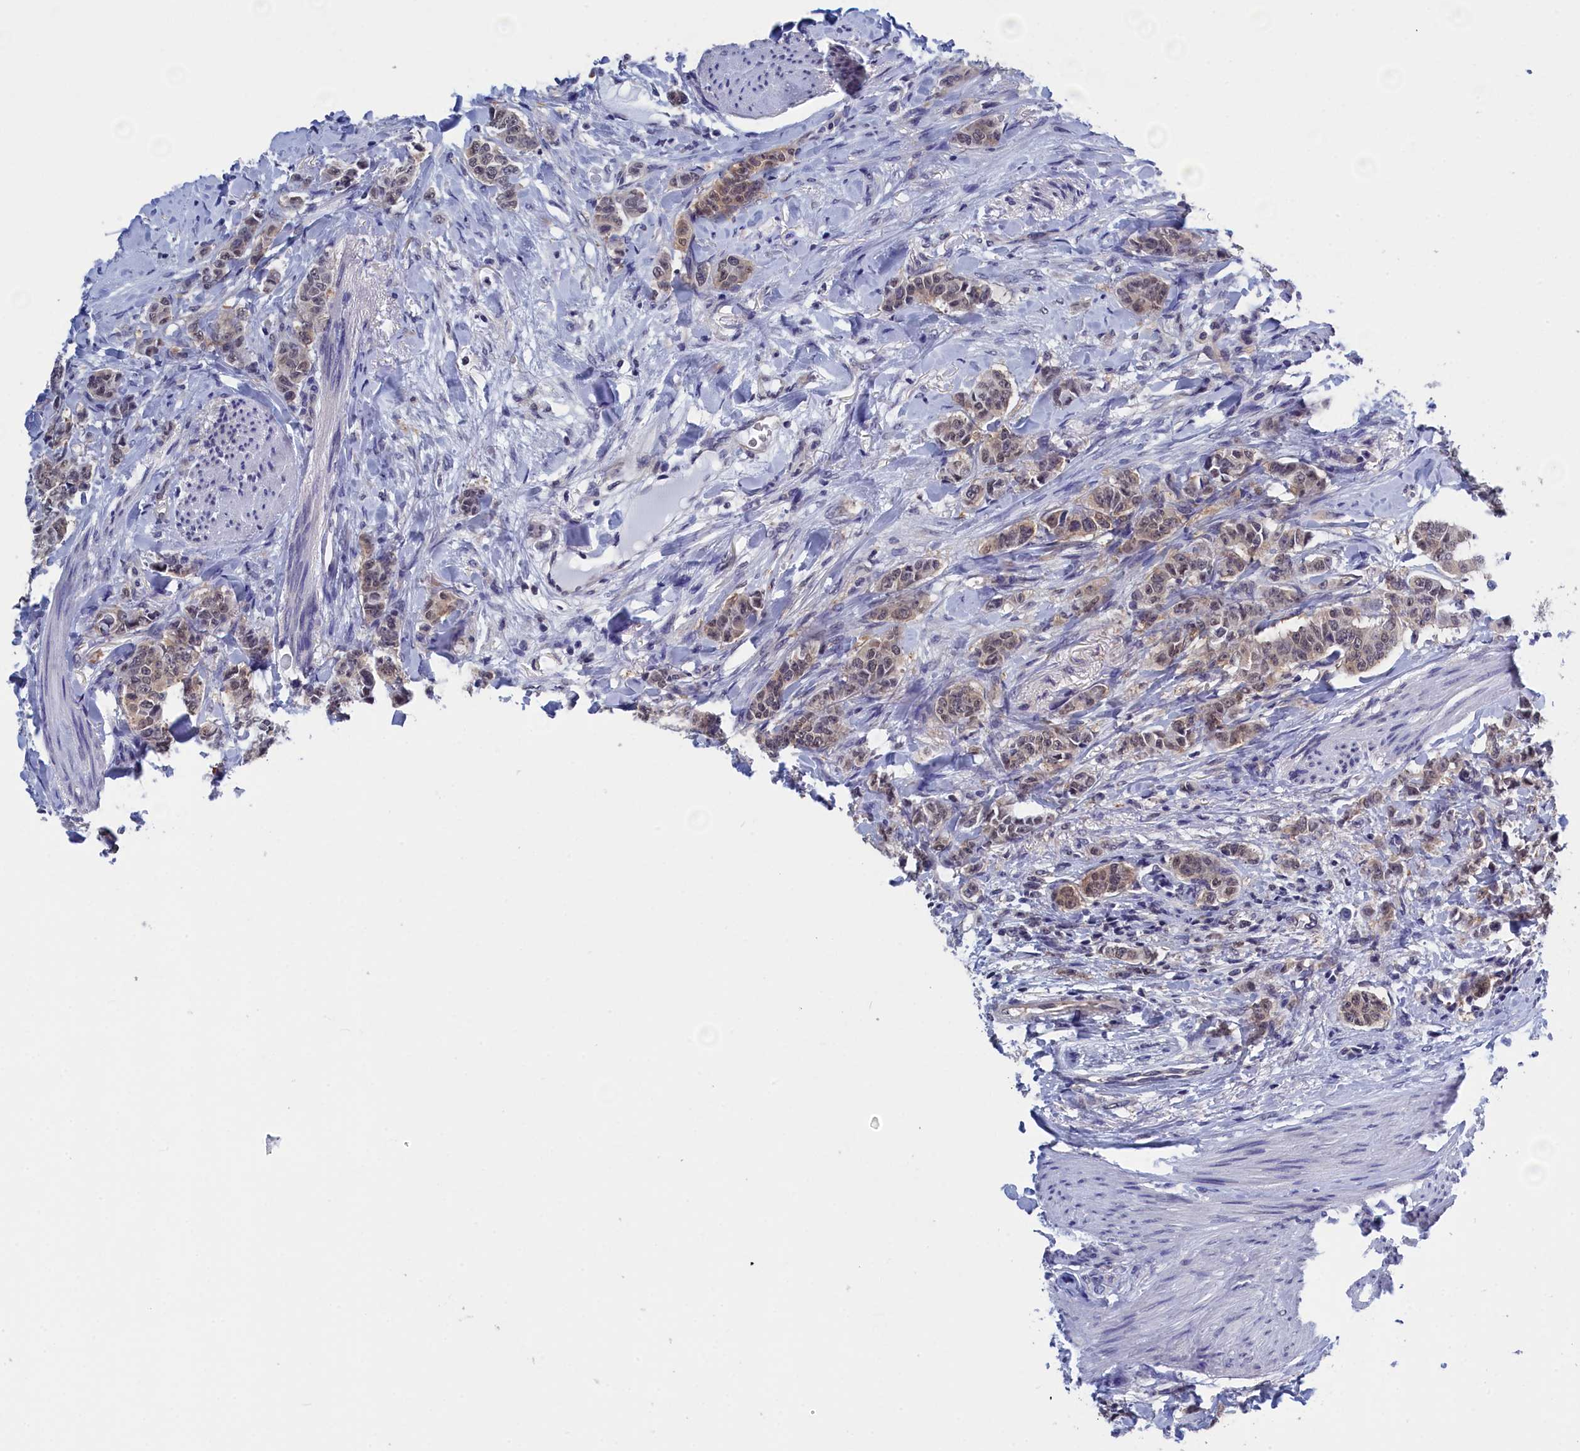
{"staining": {"intensity": "weak", "quantity": ">75%", "location": "cytoplasmic/membranous,nuclear"}, "tissue": "breast cancer", "cell_type": "Tumor cells", "image_type": "cancer", "snomed": [{"axis": "morphology", "description": "Duct carcinoma"}, {"axis": "topography", "description": "Breast"}], "caption": "High-magnification brightfield microscopy of invasive ductal carcinoma (breast) stained with DAB (brown) and counterstained with hematoxylin (blue). tumor cells exhibit weak cytoplasmic/membranous and nuclear staining is present in about>75% of cells.", "gene": "PGP", "patient": {"sex": "female", "age": 40}}